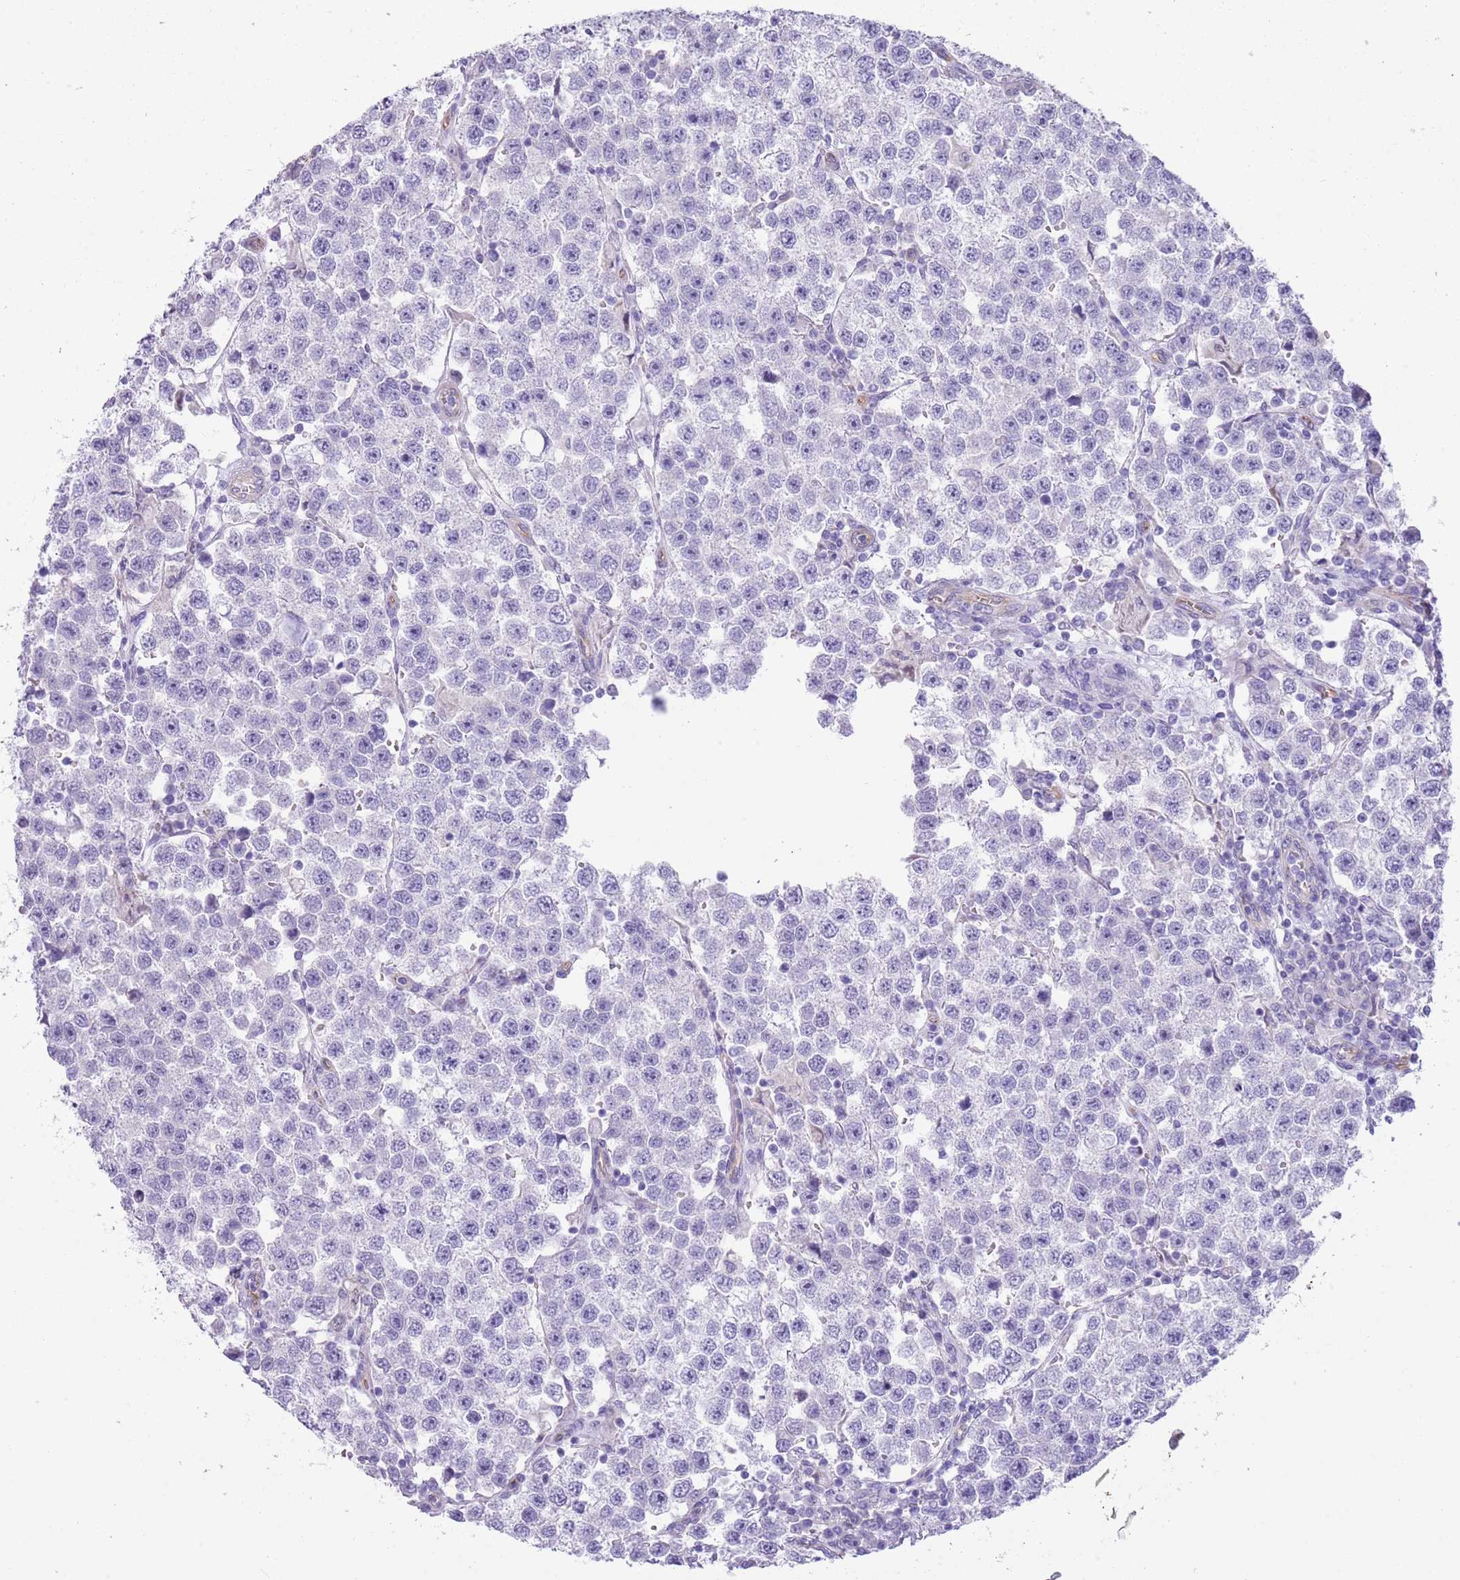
{"staining": {"intensity": "negative", "quantity": "none", "location": "none"}, "tissue": "testis cancer", "cell_type": "Tumor cells", "image_type": "cancer", "snomed": [{"axis": "morphology", "description": "Seminoma, NOS"}, {"axis": "topography", "description": "Testis"}], "caption": "Immunohistochemistry of seminoma (testis) reveals no expression in tumor cells. (Brightfield microscopy of DAB (3,3'-diaminobenzidine) IHC at high magnification).", "gene": "TSGA13", "patient": {"sex": "male", "age": 37}}